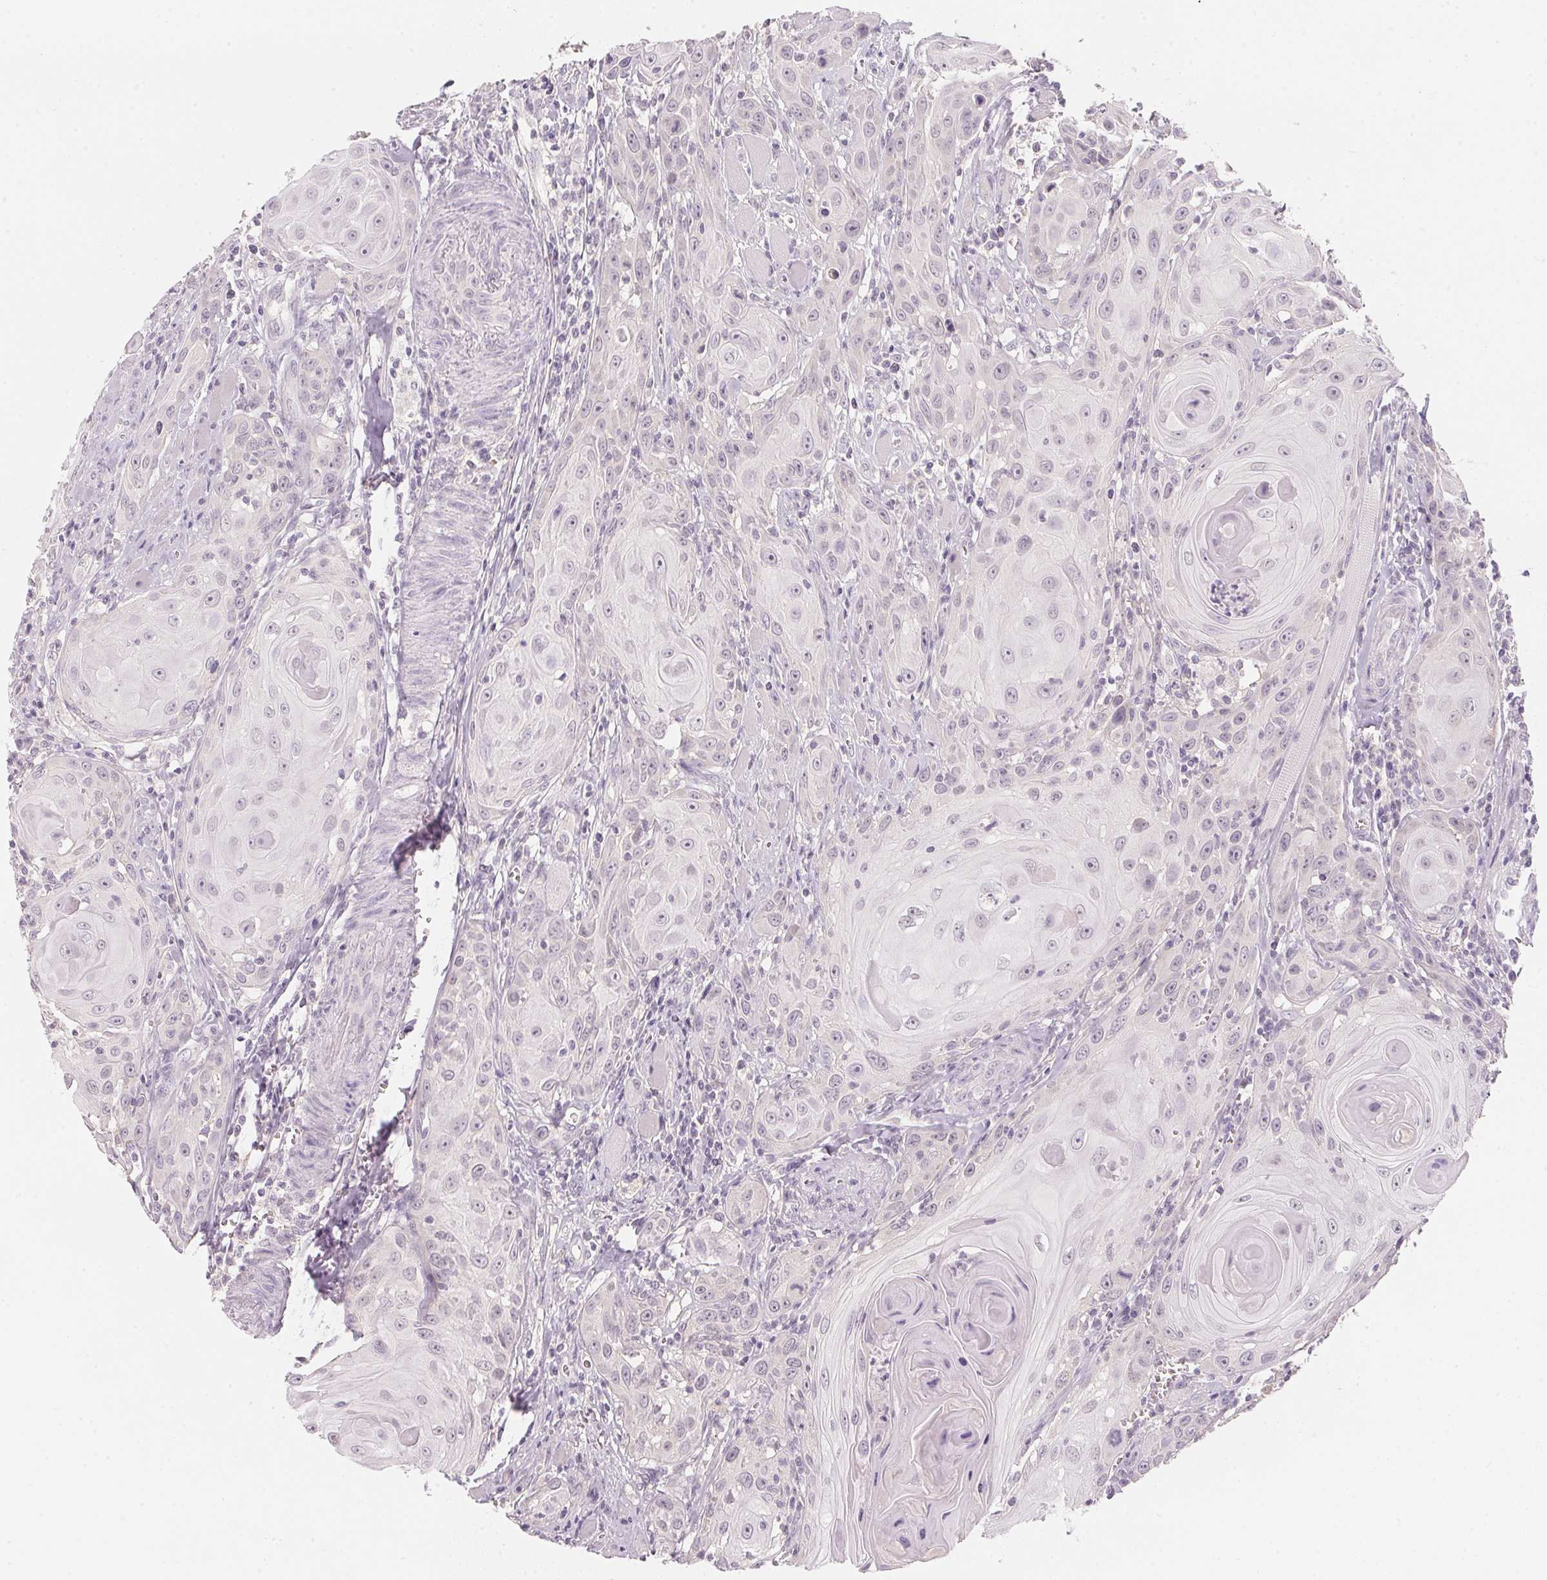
{"staining": {"intensity": "negative", "quantity": "none", "location": "none"}, "tissue": "head and neck cancer", "cell_type": "Tumor cells", "image_type": "cancer", "snomed": [{"axis": "morphology", "description": "Squamous cell carcinoma, NOS"}, {"axis": "topography", "description": "Head-Neck"}], "caption": "Immunohistochemistry histopathology image of neoplastic tissue: head and neck squamous cell carcinoma stained with DAB (3,3'-diaminobenzidine) reveals no significant protein staining in tumor cells.", "gene": "CFAP276", "patient": {"sex": "female", "age": 80}}